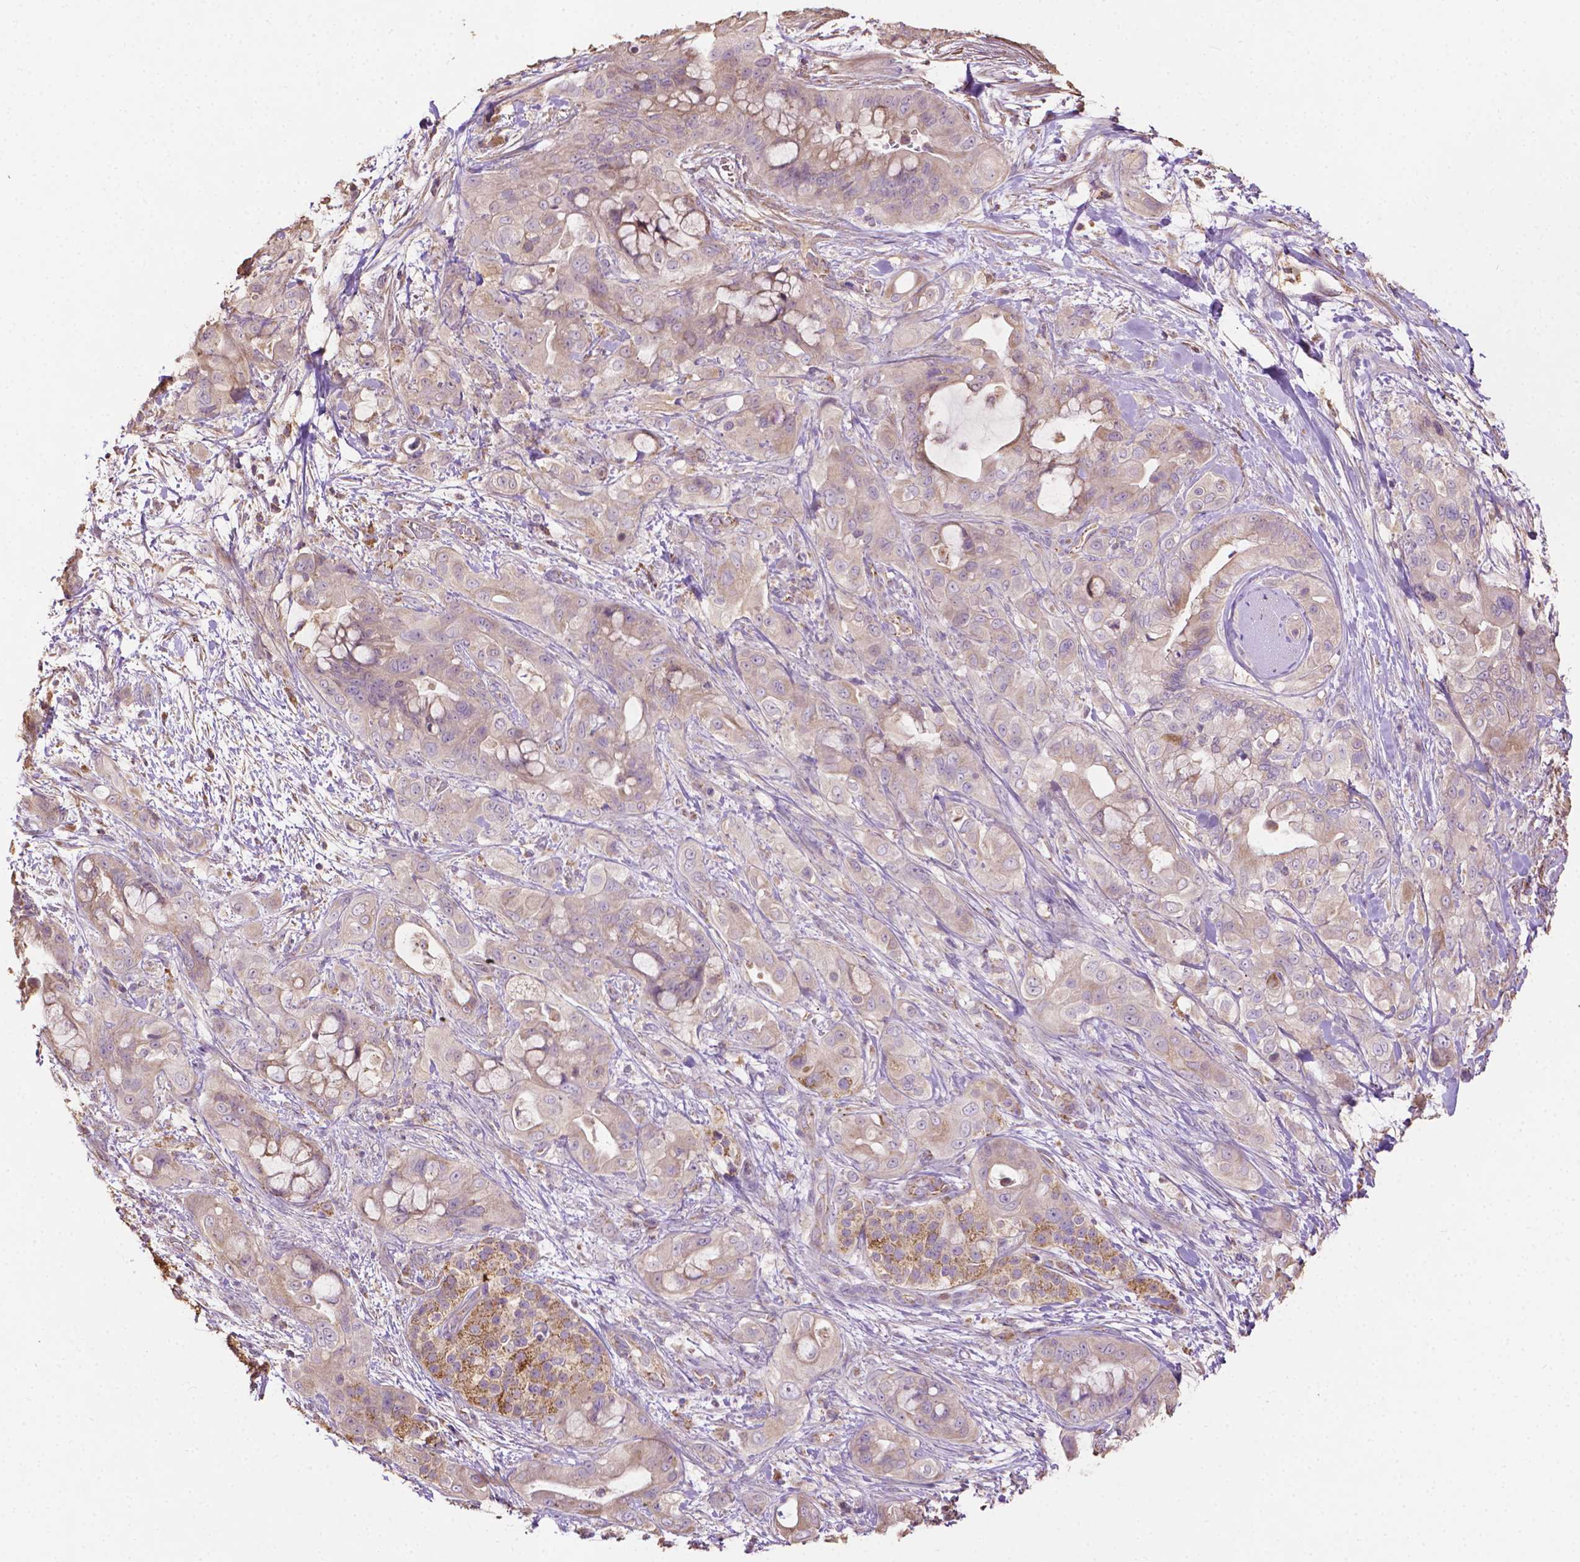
{"staining": {"intensity": "negative", "quantity": "none", "location": "none"}, "tissue": "pancreatic cancer", "cell_type": "Tumor cells", "image_type": "cancer", "snomed": [{"axis": "morphology", "description": "Adenocarcinoma, NOS"}, {"axis": "topography", "description": "Pancreas"}], "caption": "Tumor cells are negative for protein expression in human pancreatic cancer (adenocarcinoma). Nuclei are stained in blue.", "gene": "LRR1", "patient": {"sex": "male", "age": 71}}